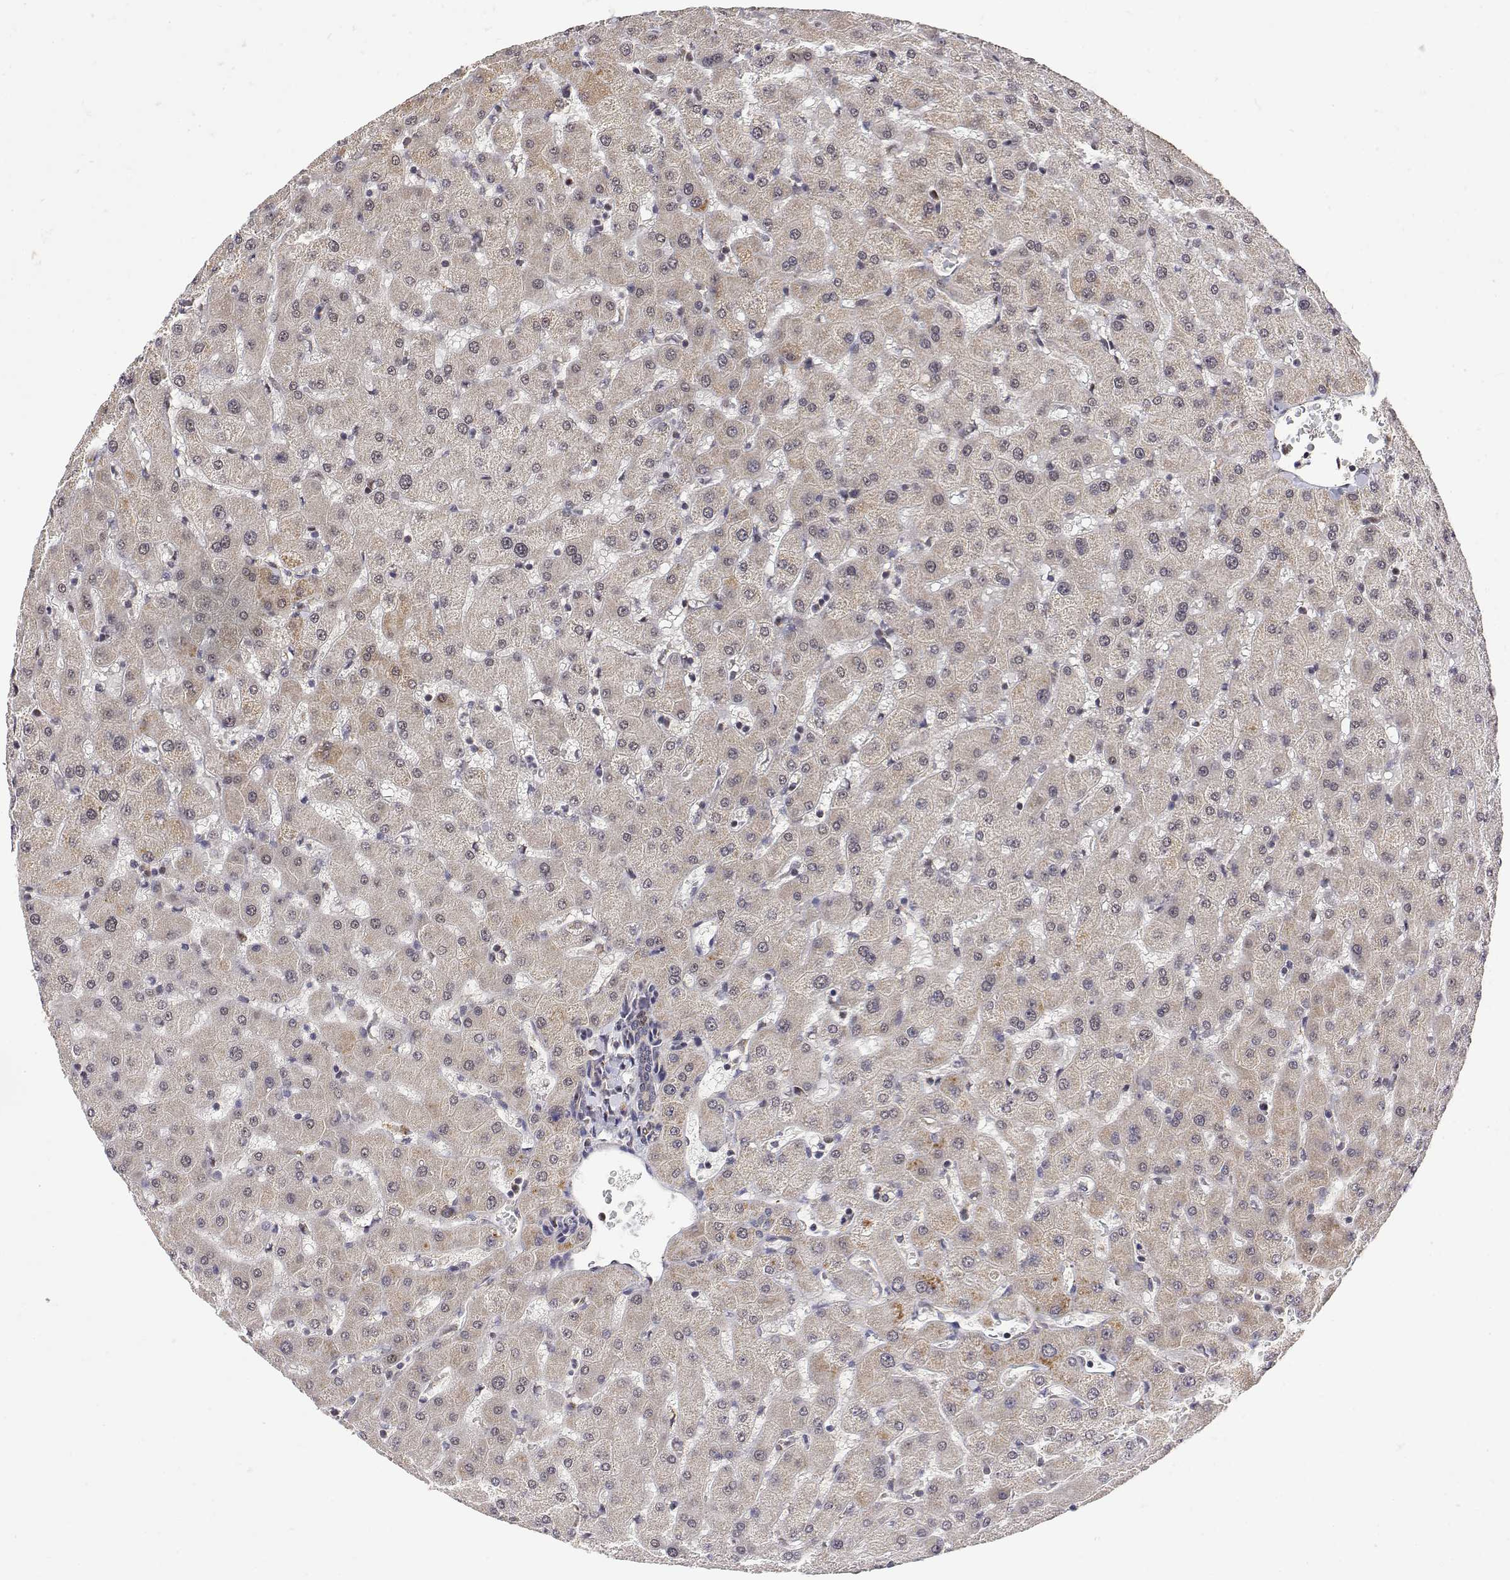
{"staining": {"intensity": "negative", "quantity": "none", "location": "none"}, "tissue": "liver", "cell_type": "Cholangiocytes", "image_type": "normal", "snomed": [{"axis": "morphology", "description": "Normal tissue, NOS"}, {"axis": "topography", "description": "Liver"}], "caption": "A high-resolution micrograph shows immunohistochemistry staining of benign liver, which shows no significant staining in cholangiocytes.", "gene": "GADD45GIP1", "patient": {"sex": "female", "age": 63}}